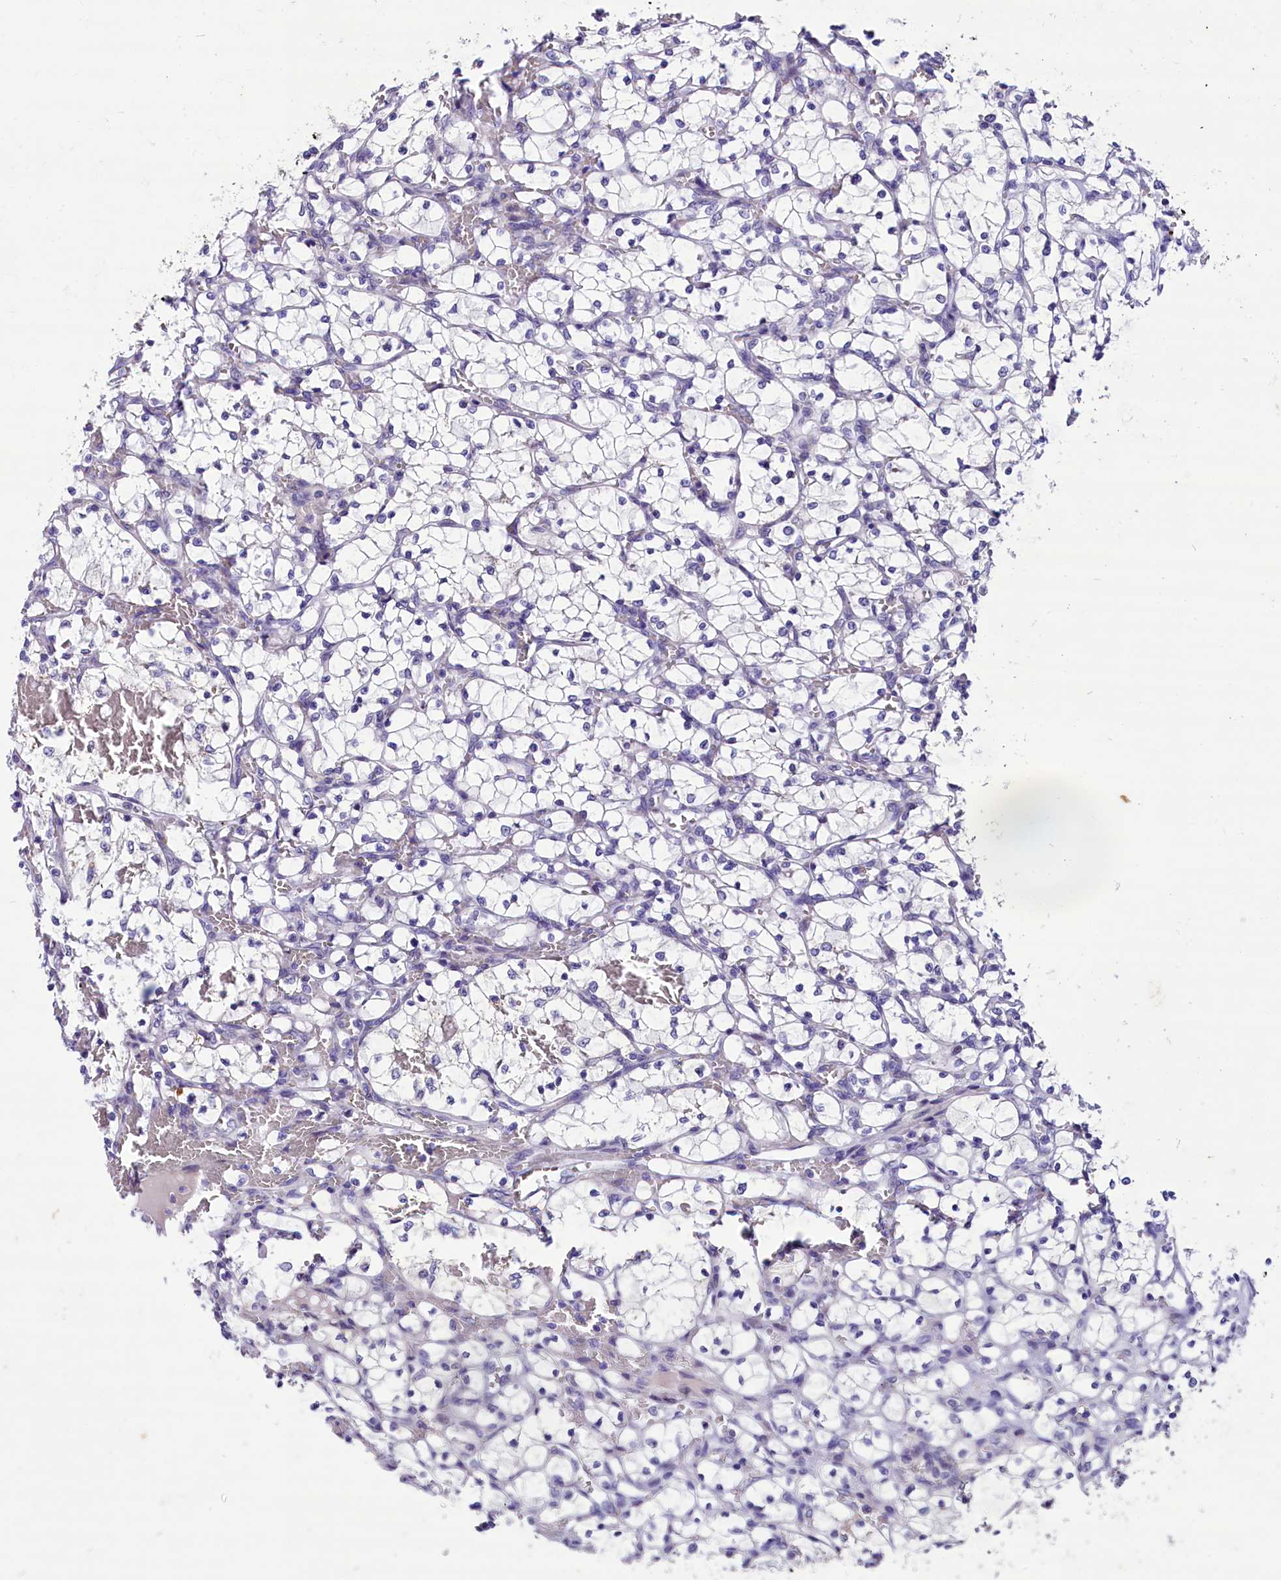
{"staining": {"intensity": "negative", "quantity": "none", "location": "none"}, "tissue": "renal cancer", "cell_type": "Tumor cells", "image_type": "cancer", "snomed": [{"axis": "morphology", "description": "Adenocarcinoma, NOS"}, {"axis": "topography", "description": "Kidney"}], "caption": "IHC of human renal adenocarcinoma reveals no staining in tumor cells. (Immunohistochemistry (ihc), brightfield microscopy, high magnification).", "gene": "SCD5", "patient": {"sex": "female", "age": 69}}